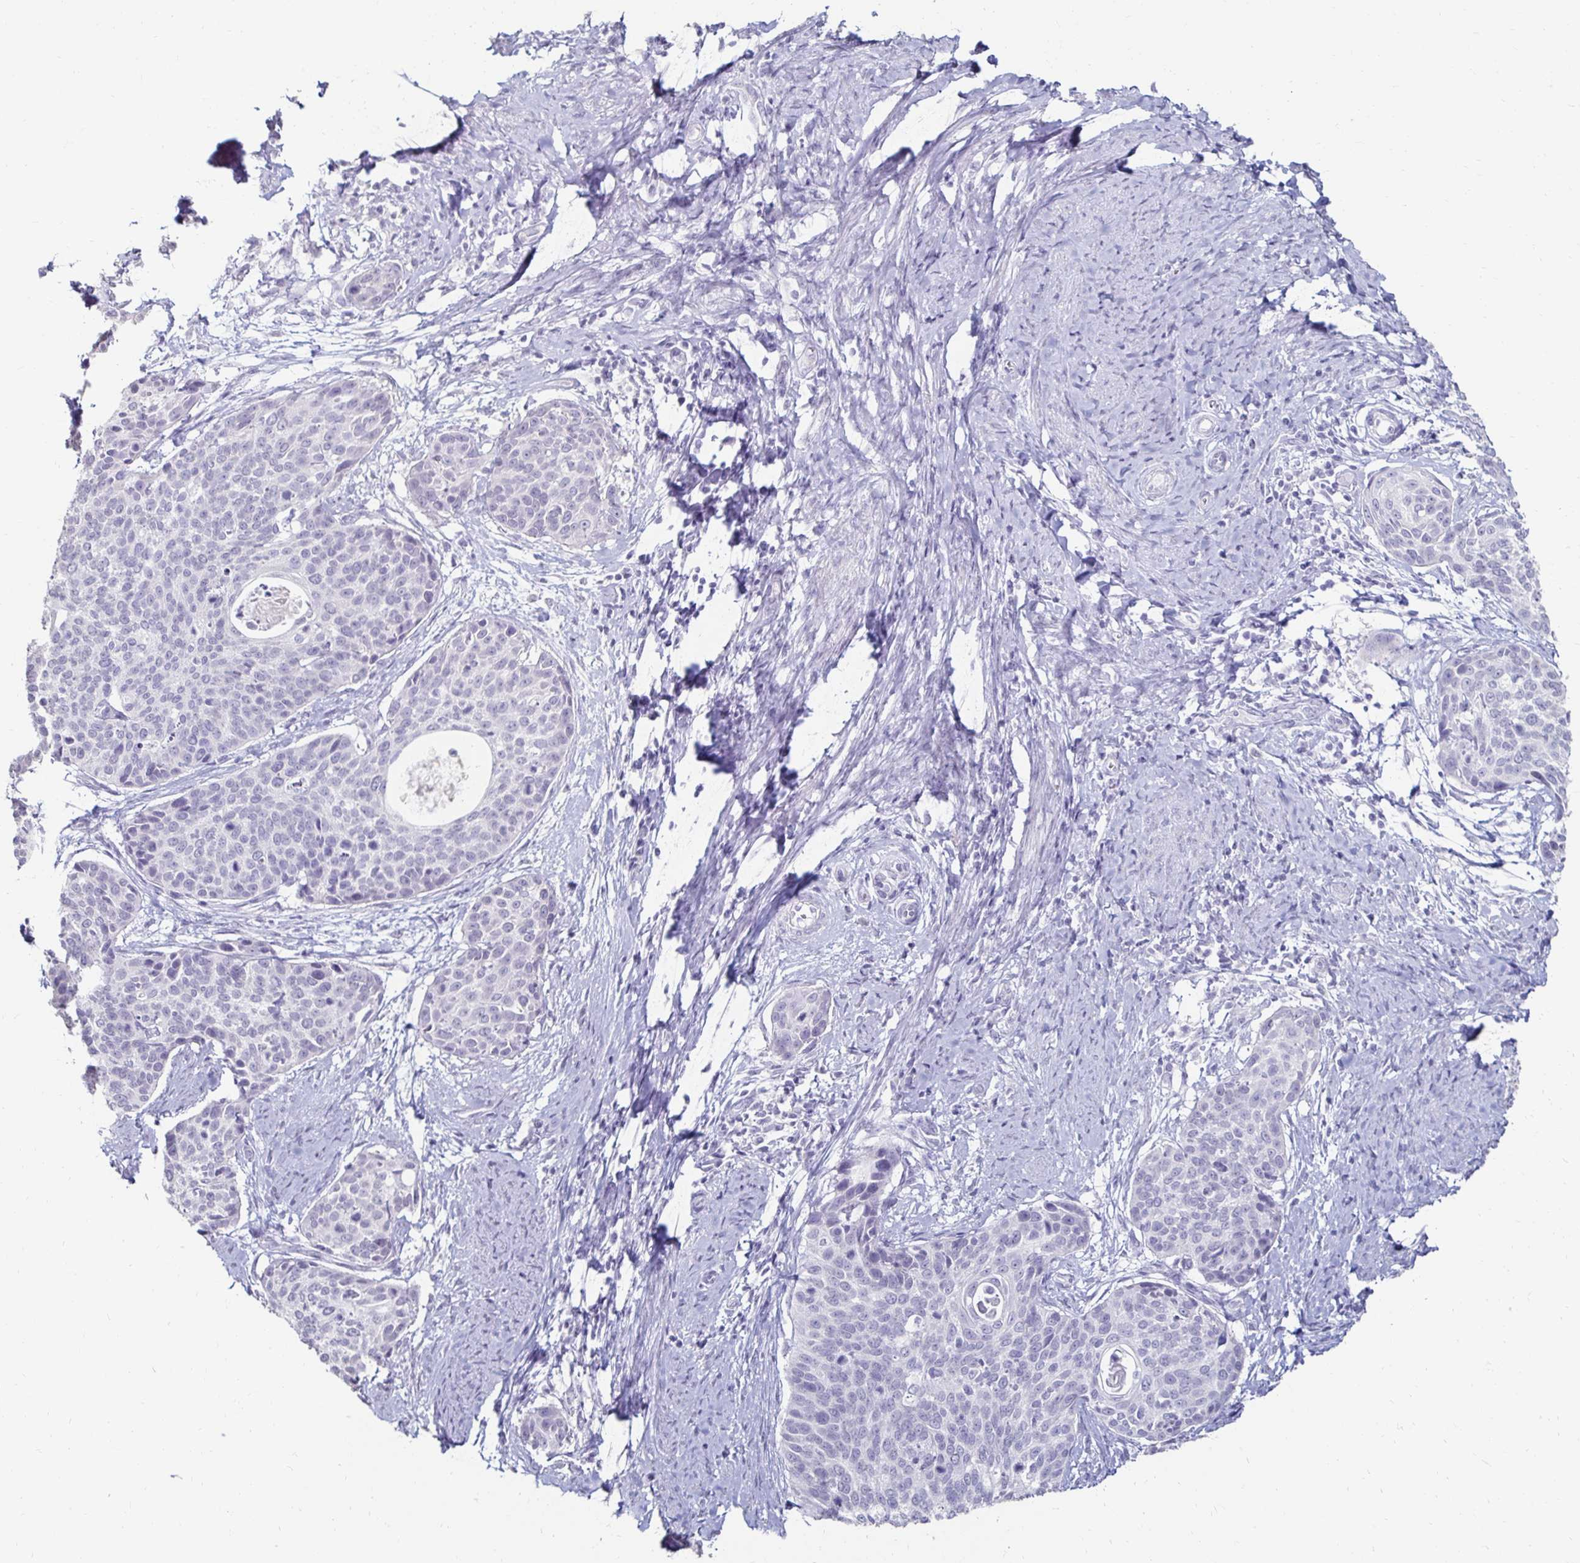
{"staining": {"intensity": "negative", "quantity": "none", "location": "none"}, "tissue": "cervical cancer", "cell_type": "Tumor cells", "image_type": "cancer", "snomed": [{"axis": "morphology", "description": "Squamous cell carcinoma, NOS"}, {"axis": "topography", "description": "Cervix"}], "caption": "Tumor cells are negative for protein expression in human cervical cancer (squamous cell carcinoma). The staining was performed using DAB to visualize the protein expression in brown, while the nuclei were stained in blue with hematoxylin (Magnification: 20x).", "gene": "TOMM34", "patient": {"sex": "female", "age": 69}}